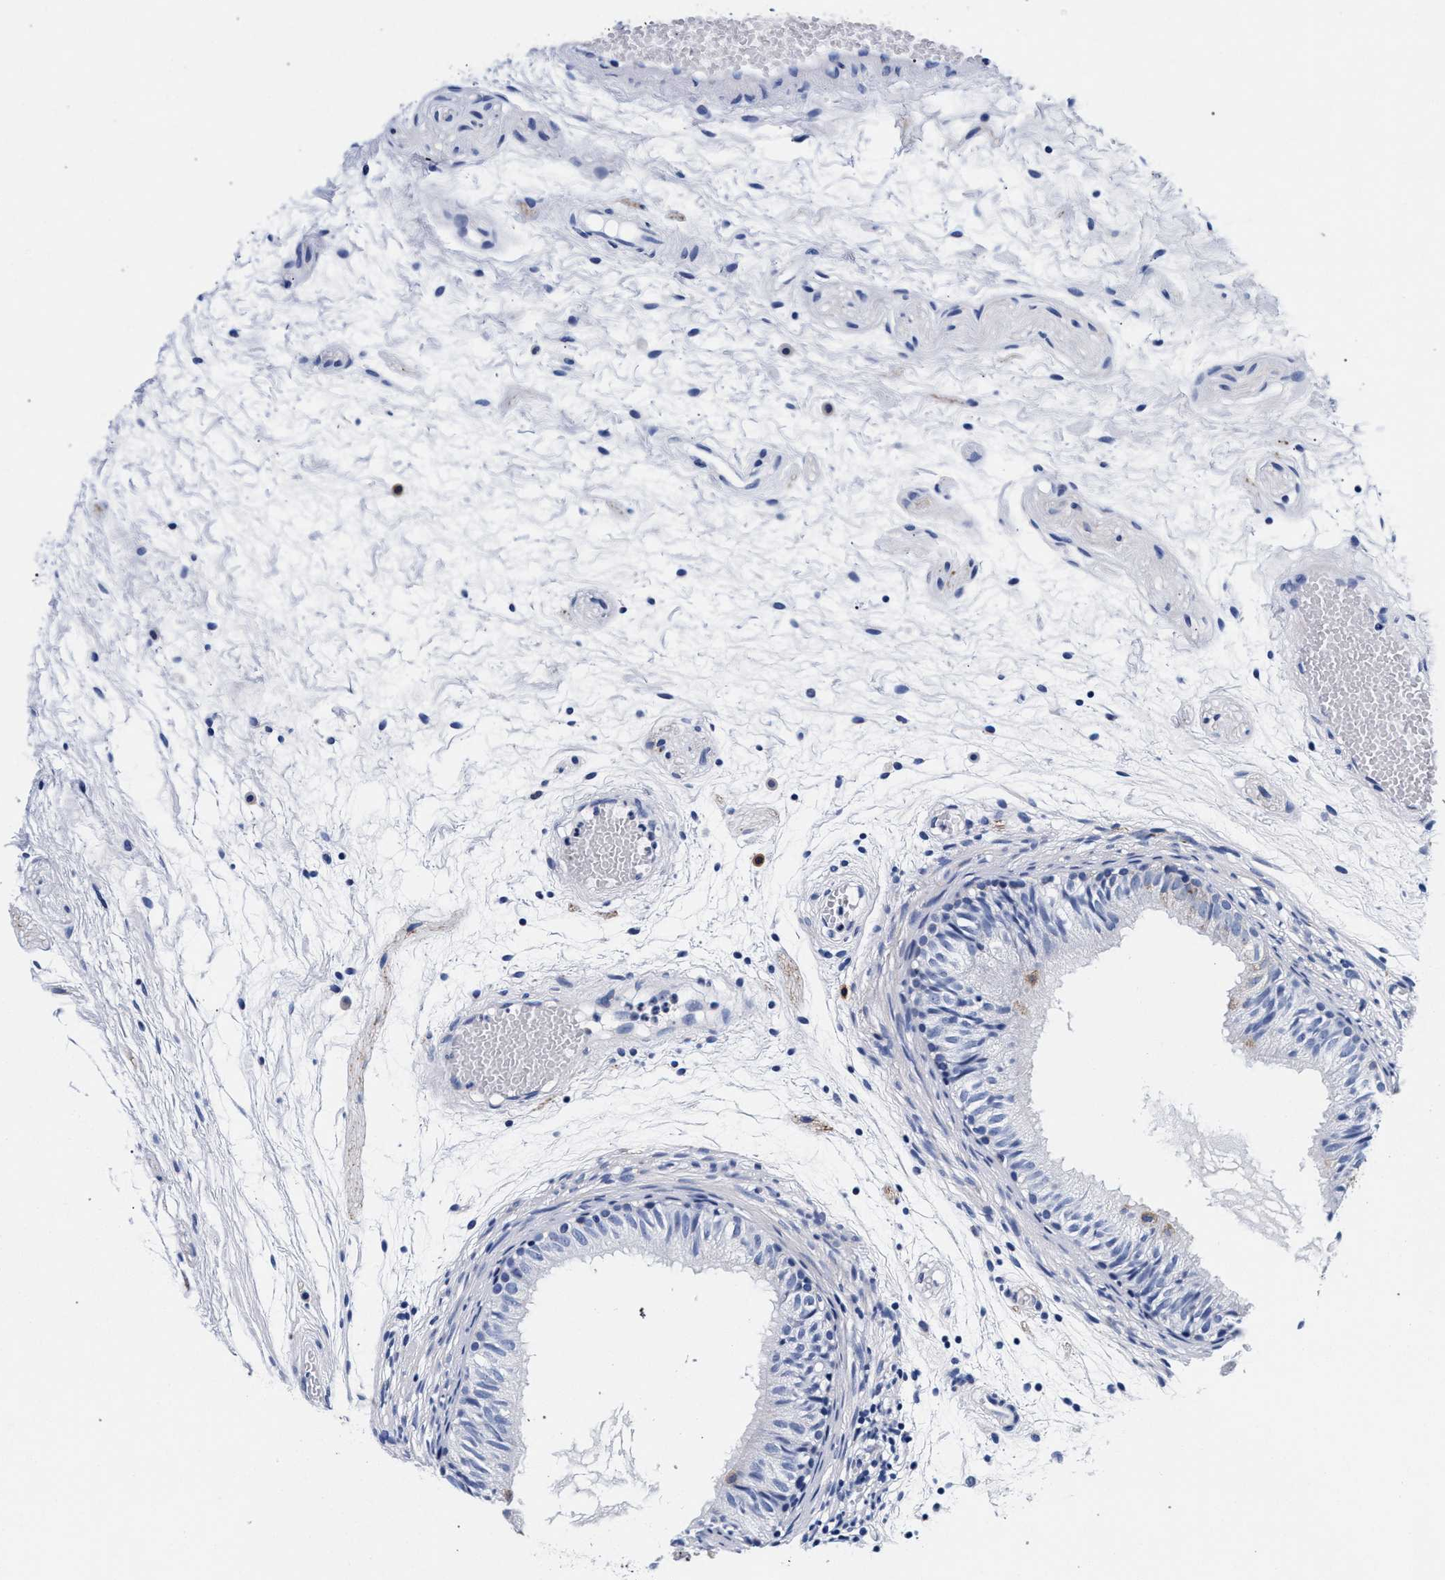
{"staining": {"intensity": "negative", "quantity": "none", "location": "none"}, "tissue": "epididymis", "cell_type": "Glandular cells", "image_type": "normal", "snomed": [{"axis": "morphology", "description": "Normal tissue, NOS"}, {"axis": "morphology", "description": "Atrophy, NOS"}, {"axis": "topography", "description": "Testis"}, {"axis": "topography", "description": "Epididymis"}], "caption": "High magnification brightfield microscopy of benign epididymis stained with DAB (brown) and counterstained with hematoxylin (blue): glandular cells show no significant staining. (Brightfield microscopy of DAB immunohistochemistry at high magnification).", "gene": "RAB3B", "patient": {"sex": "male", "age": 18}}